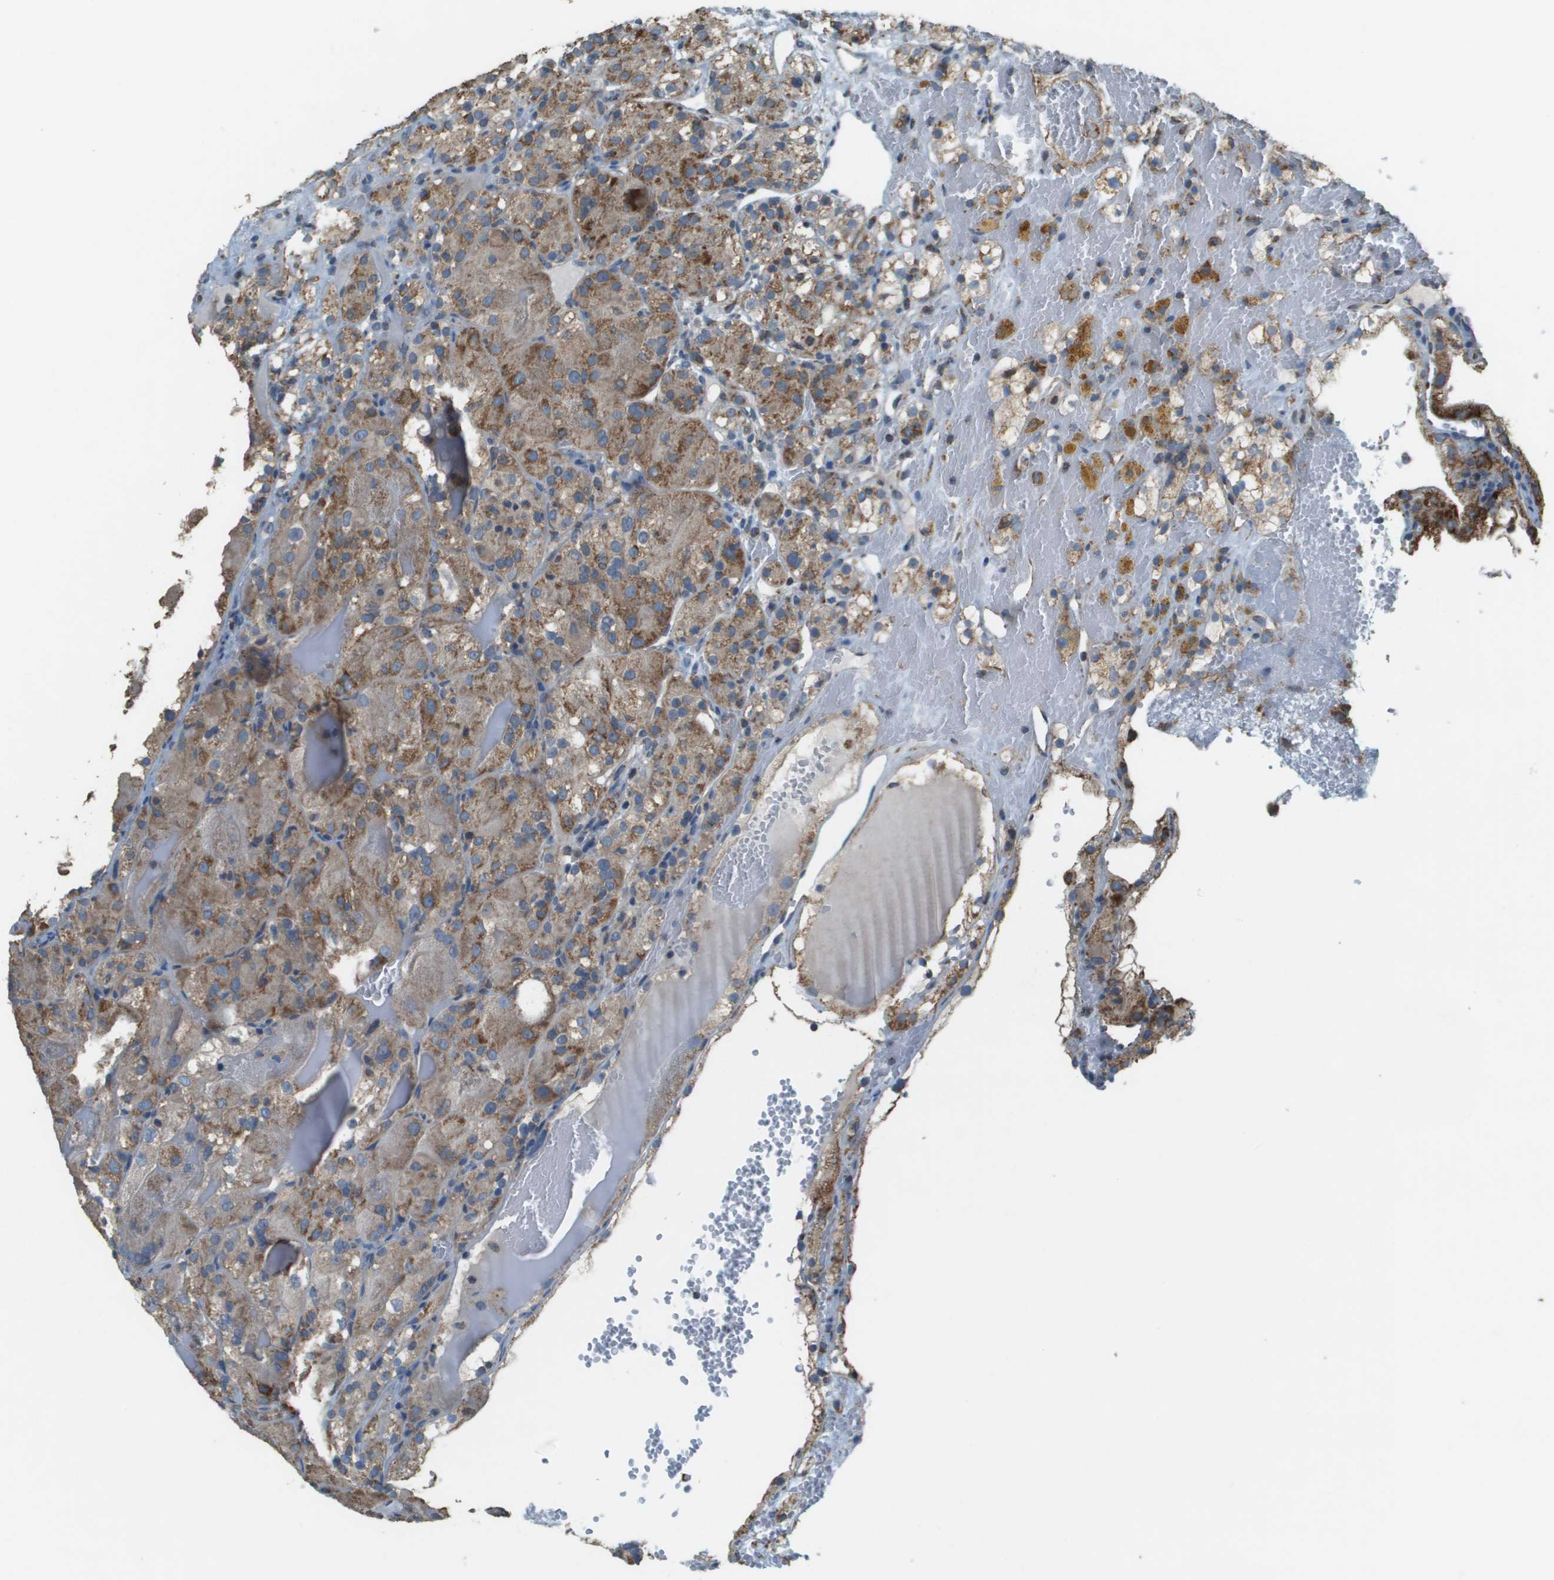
{"staining": {"intensity": "moderate", "quantity": "25%-75%", "location": "cytoplasmic/membranous"}, "tissue": "renal cancer", "cell_type": "Tumor cells", "image_type": "cancer", "snomed": [{"axis": "morphology", "description": "Normal tissue, NOS"}, {"axis": "morphology", "description": "Adenocarcinoma, NOS"}, {"axis": "topography", "description": "Kidney"}], "caption": "The image exhibits a brown stain indicating the presence of a protein in the cytoplasmic/membranous of tumor cells in adenocarcinoma (renal).", "gene": "FH", "patient": {"sex": "male", "age": 61}}